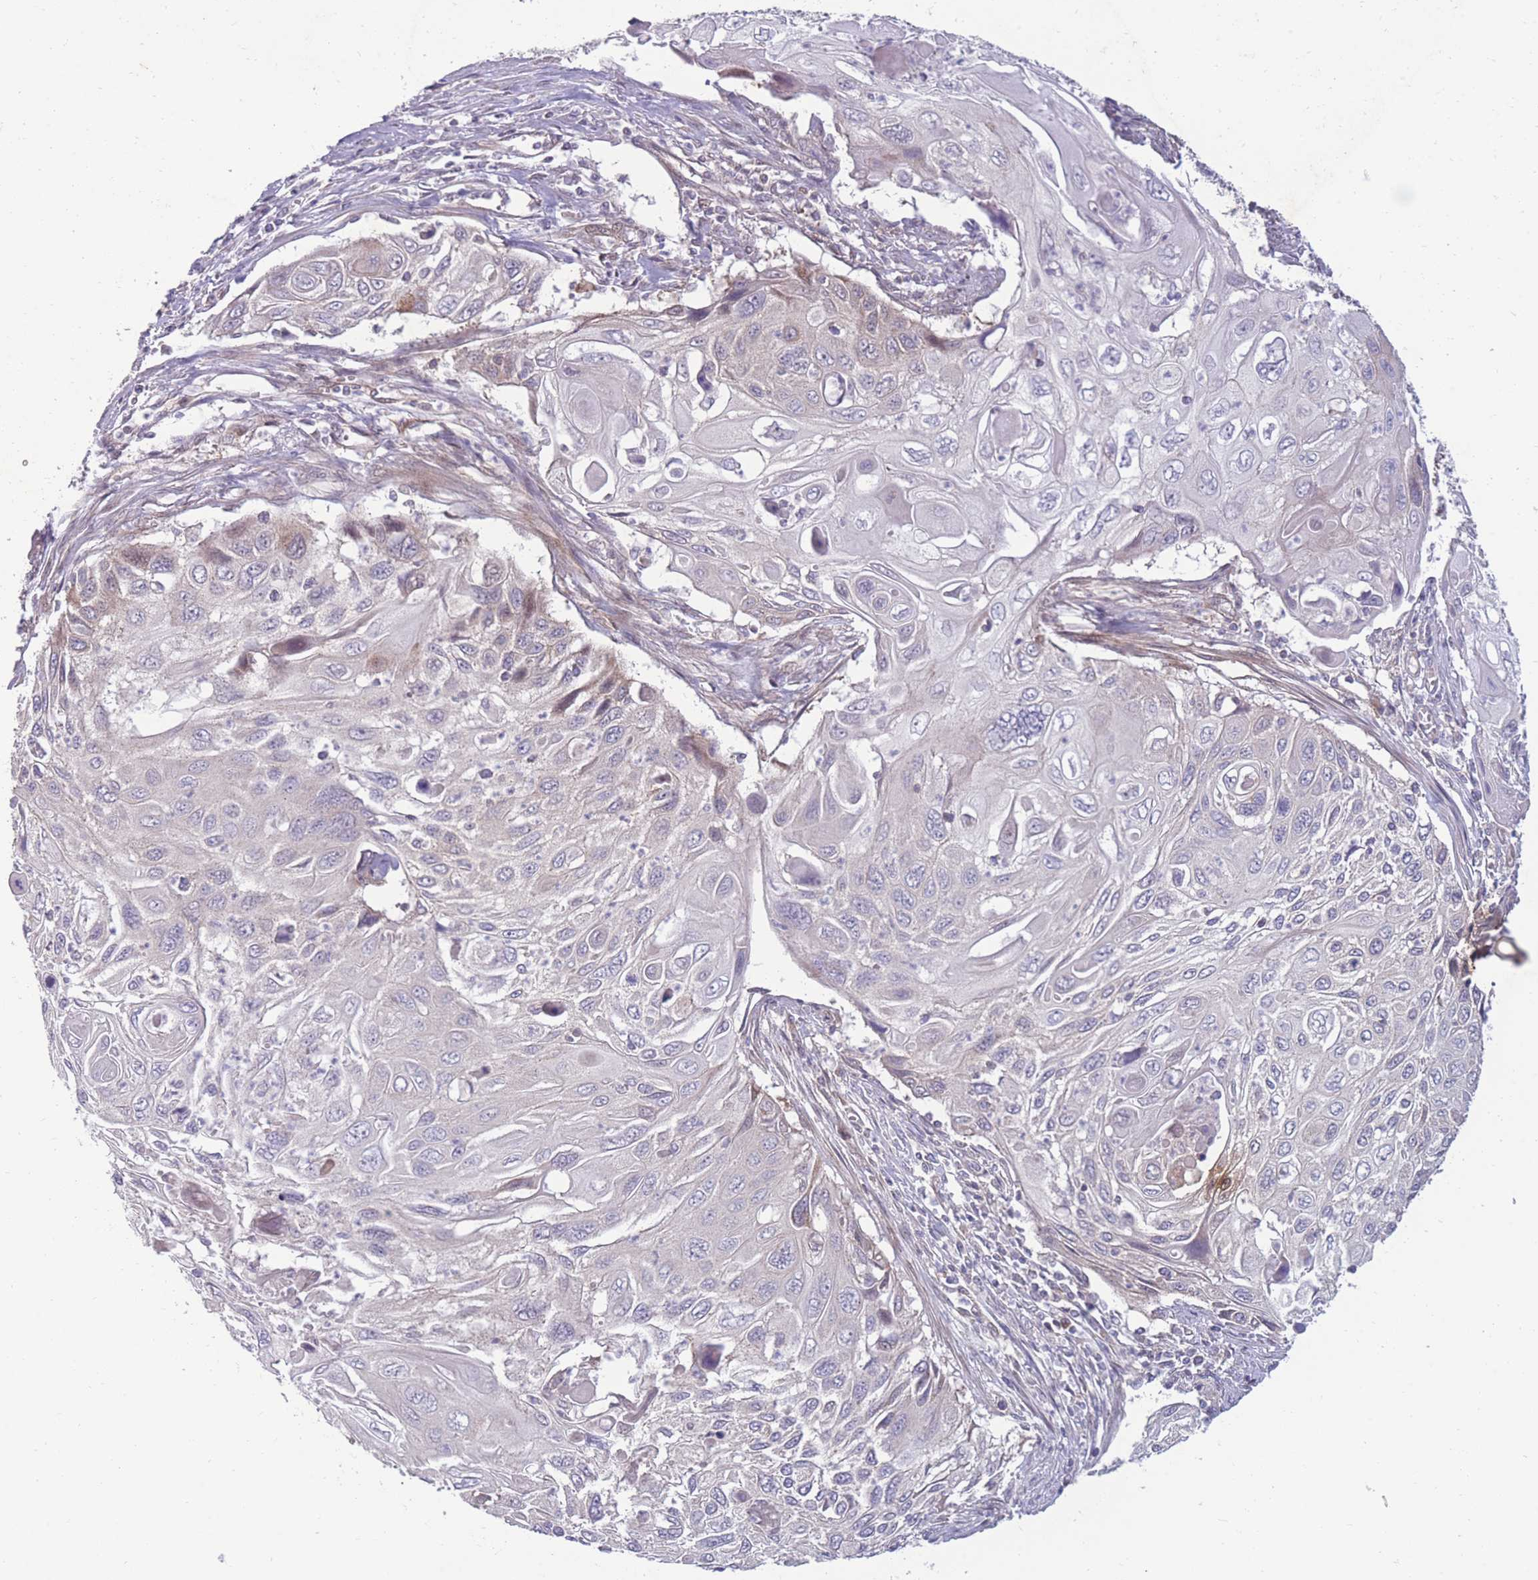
{"staining": {"intensity": "negative", "quantity": "none", "location": "none"}, "tissue": "cervical cancer", "cell_type": "Tumor cells", "image_type": "cancer", "snomed": [{"axis": "morphology", "description": "Squamous cell carcinoma, NOS"}, {"axis": "topography", "description": "Cervix"}], "caption": "Immunohistochemistry (IHC) of human cervical squamous cell carcinoma displays no positivity in tumor cells.", "gene": "RIC8A", "patient": {"sex": "female", "age": 70}}